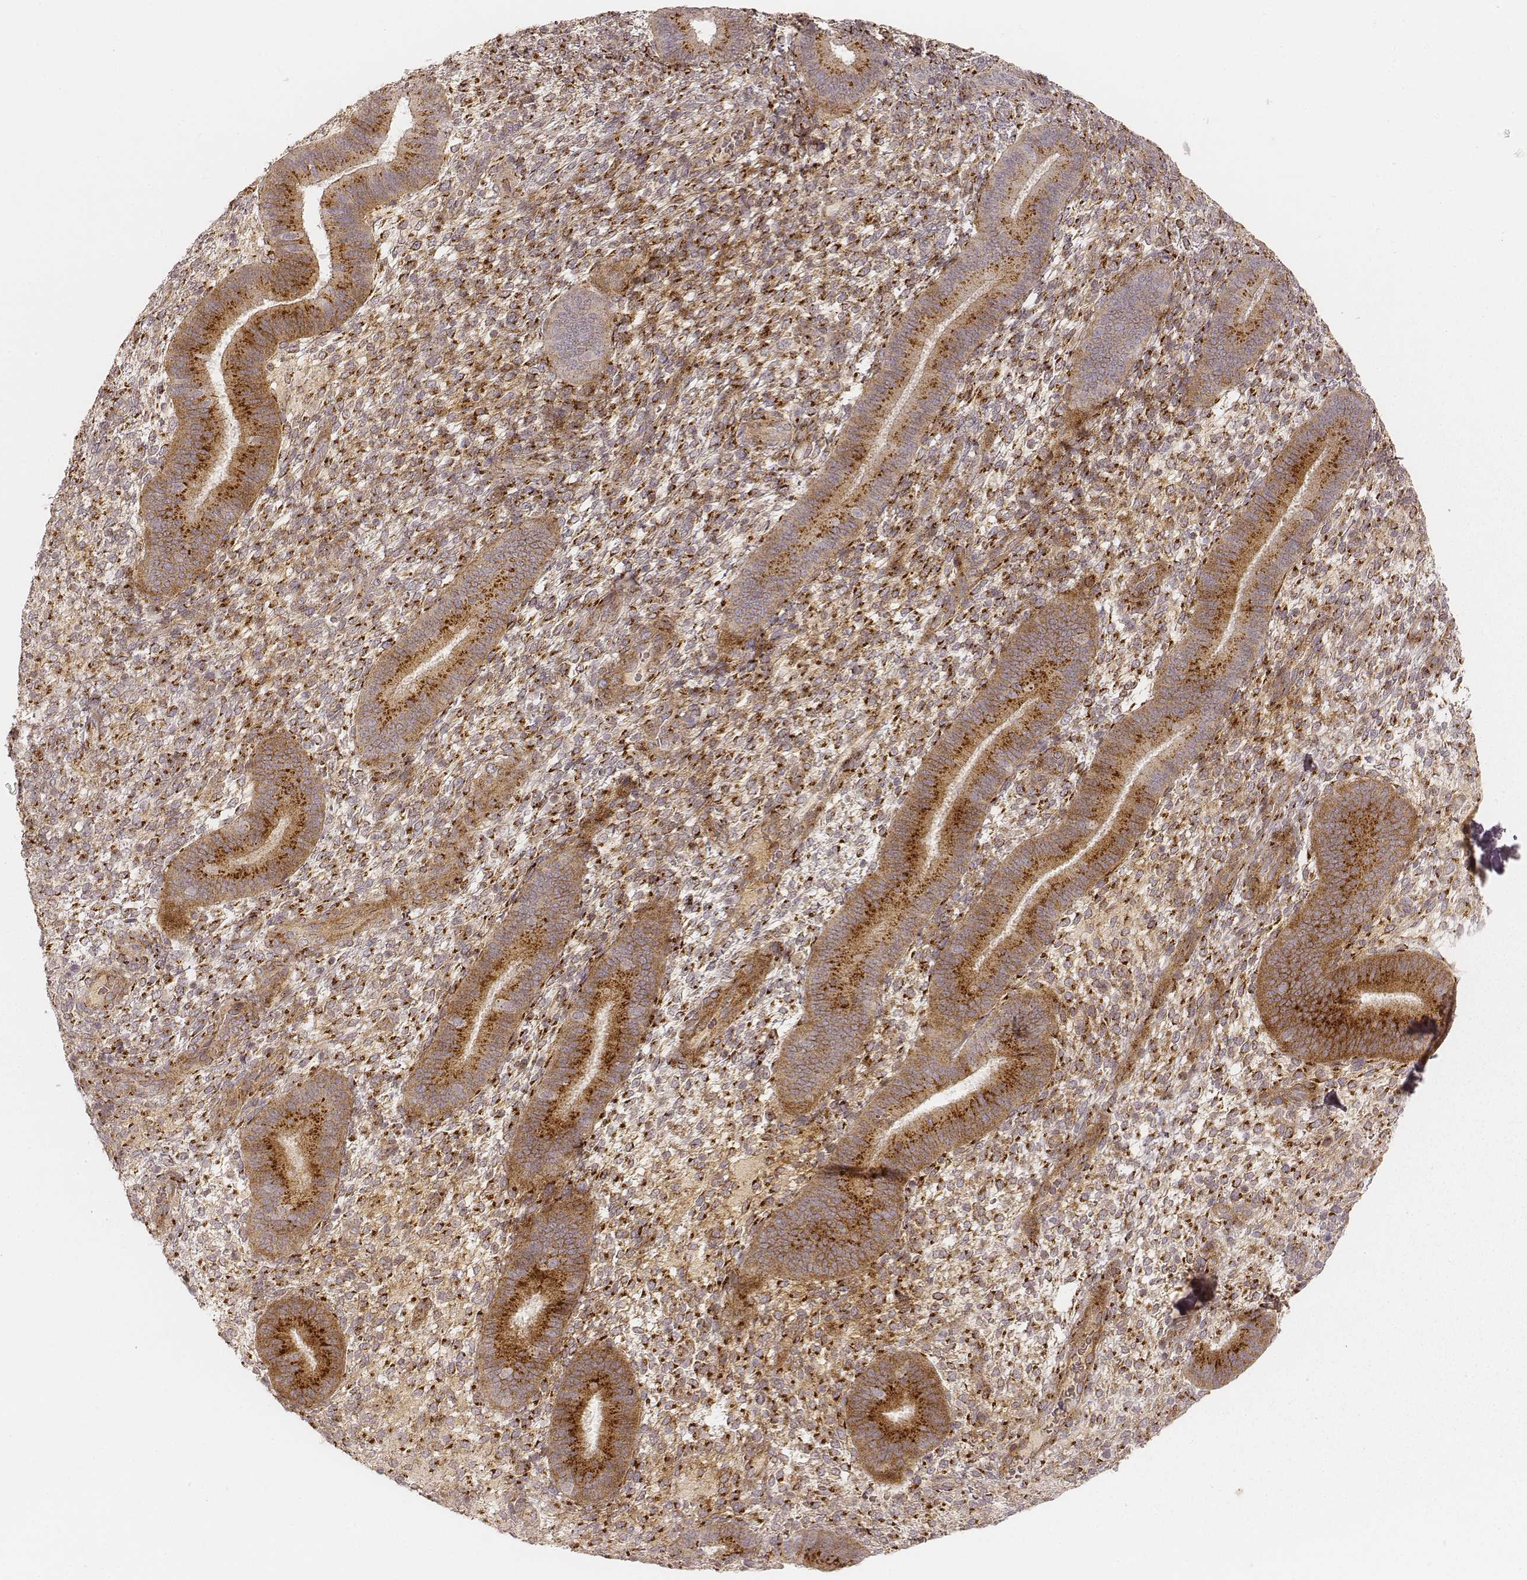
{"staining": {"intensity": "weak", "quantity": "<25%", "location": "cytoplasmic/membranous"}, "tissue": "endometrium", "cell_type": "Cells in endometrial stroma", "image_type": "normal", "snomed": [{"axis": "morphology", "description": "Normal tissue, NOS"}, {"axis": "topography", "description": "Endometrium"}], "caption": "DAB (3,3'-diaminobenzidine) immunohistochemical staining of benign human endometrium exhibits no significant expression in cells in endometrial stroma. Nuclei are stained in blue.", "gene": "GORASP2", "patient": {"sex": "female", "age": 39}}